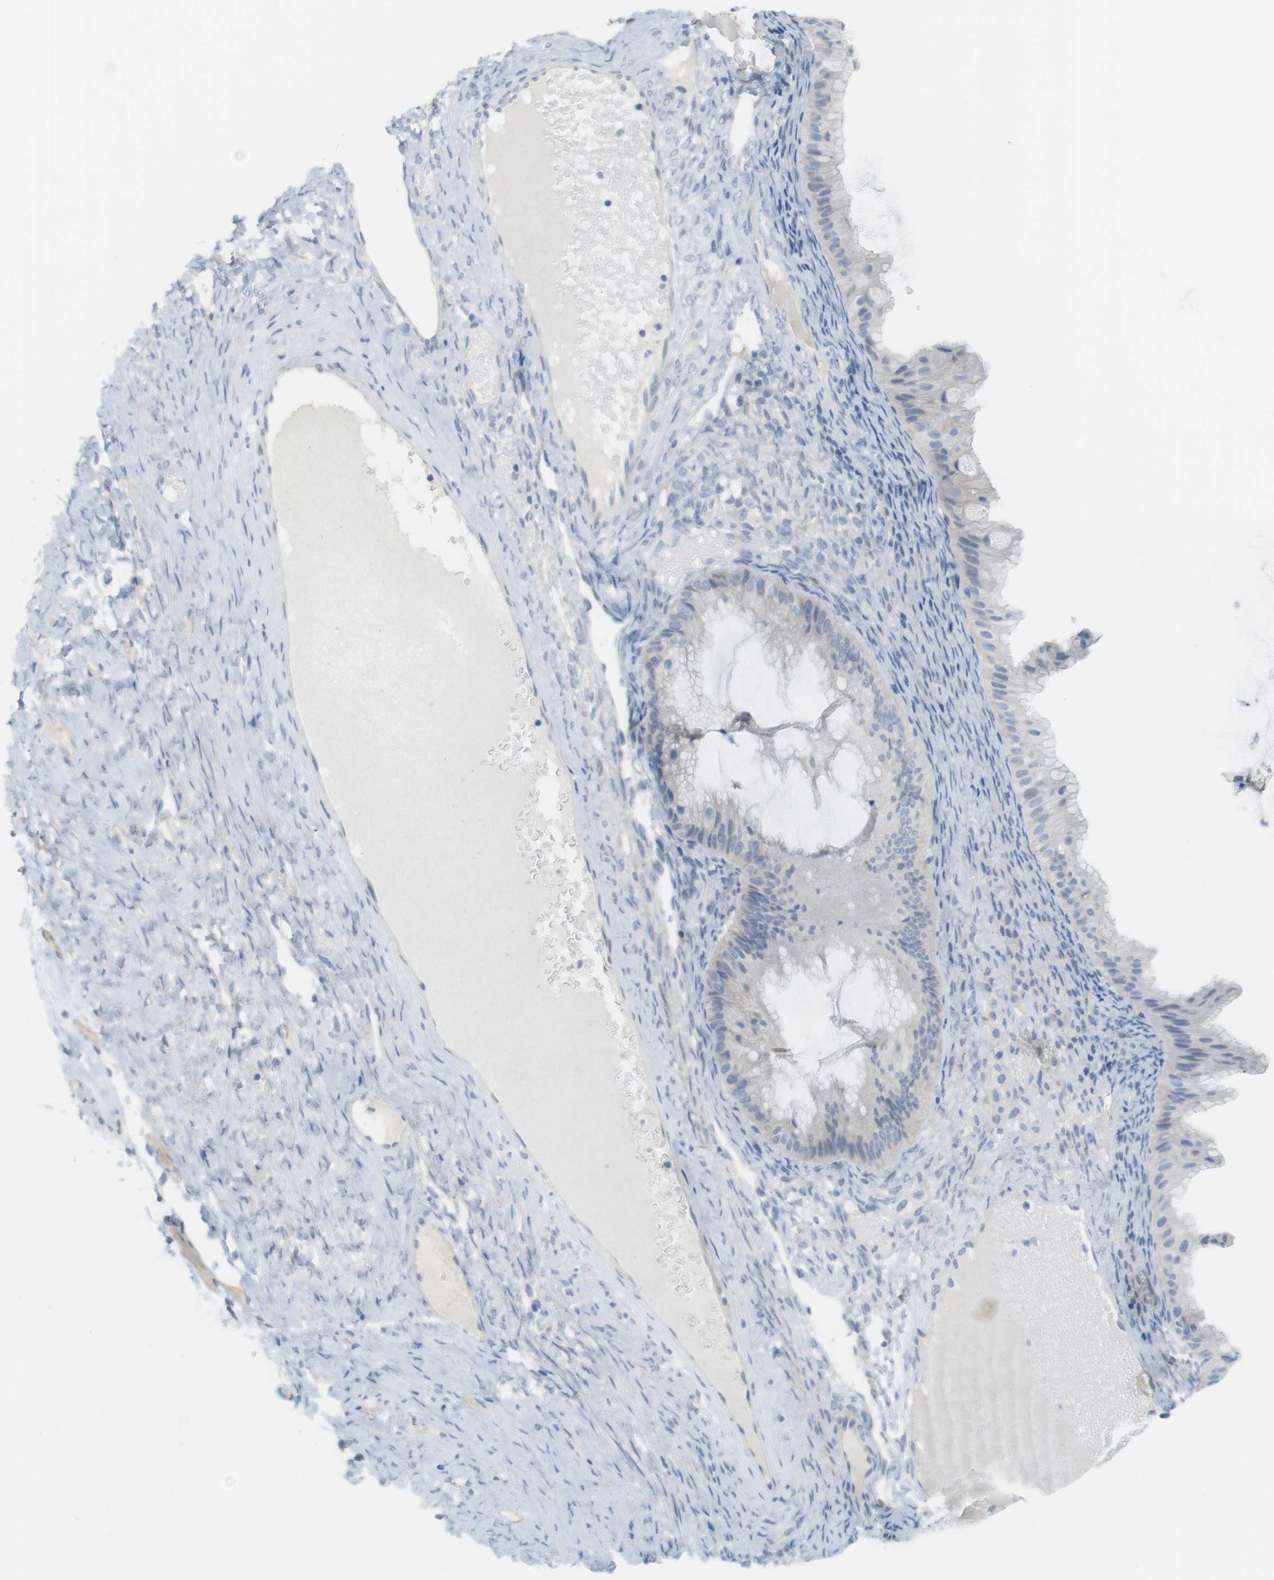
{"staining": {"intensity": "negative", "quantity": "none", "location": "none"}, "tissue": "ovarian cancer", "cell_type": "Tumor cells", "image_type": "cancer", "snomed": [{"axis": "morphology", "description": "Cystadenocarcinoma, mucinous, NOS"}, {"axis": "topography", "description": "Ovary"}], "caption": "Mucinous cystadenocarcinoma (ovarian) stained for a protein using immunohistochemistry exhibits no staining tumor cells.", "gene": "CREB3L2", "patient": {"sex": "female", "age": 61}}